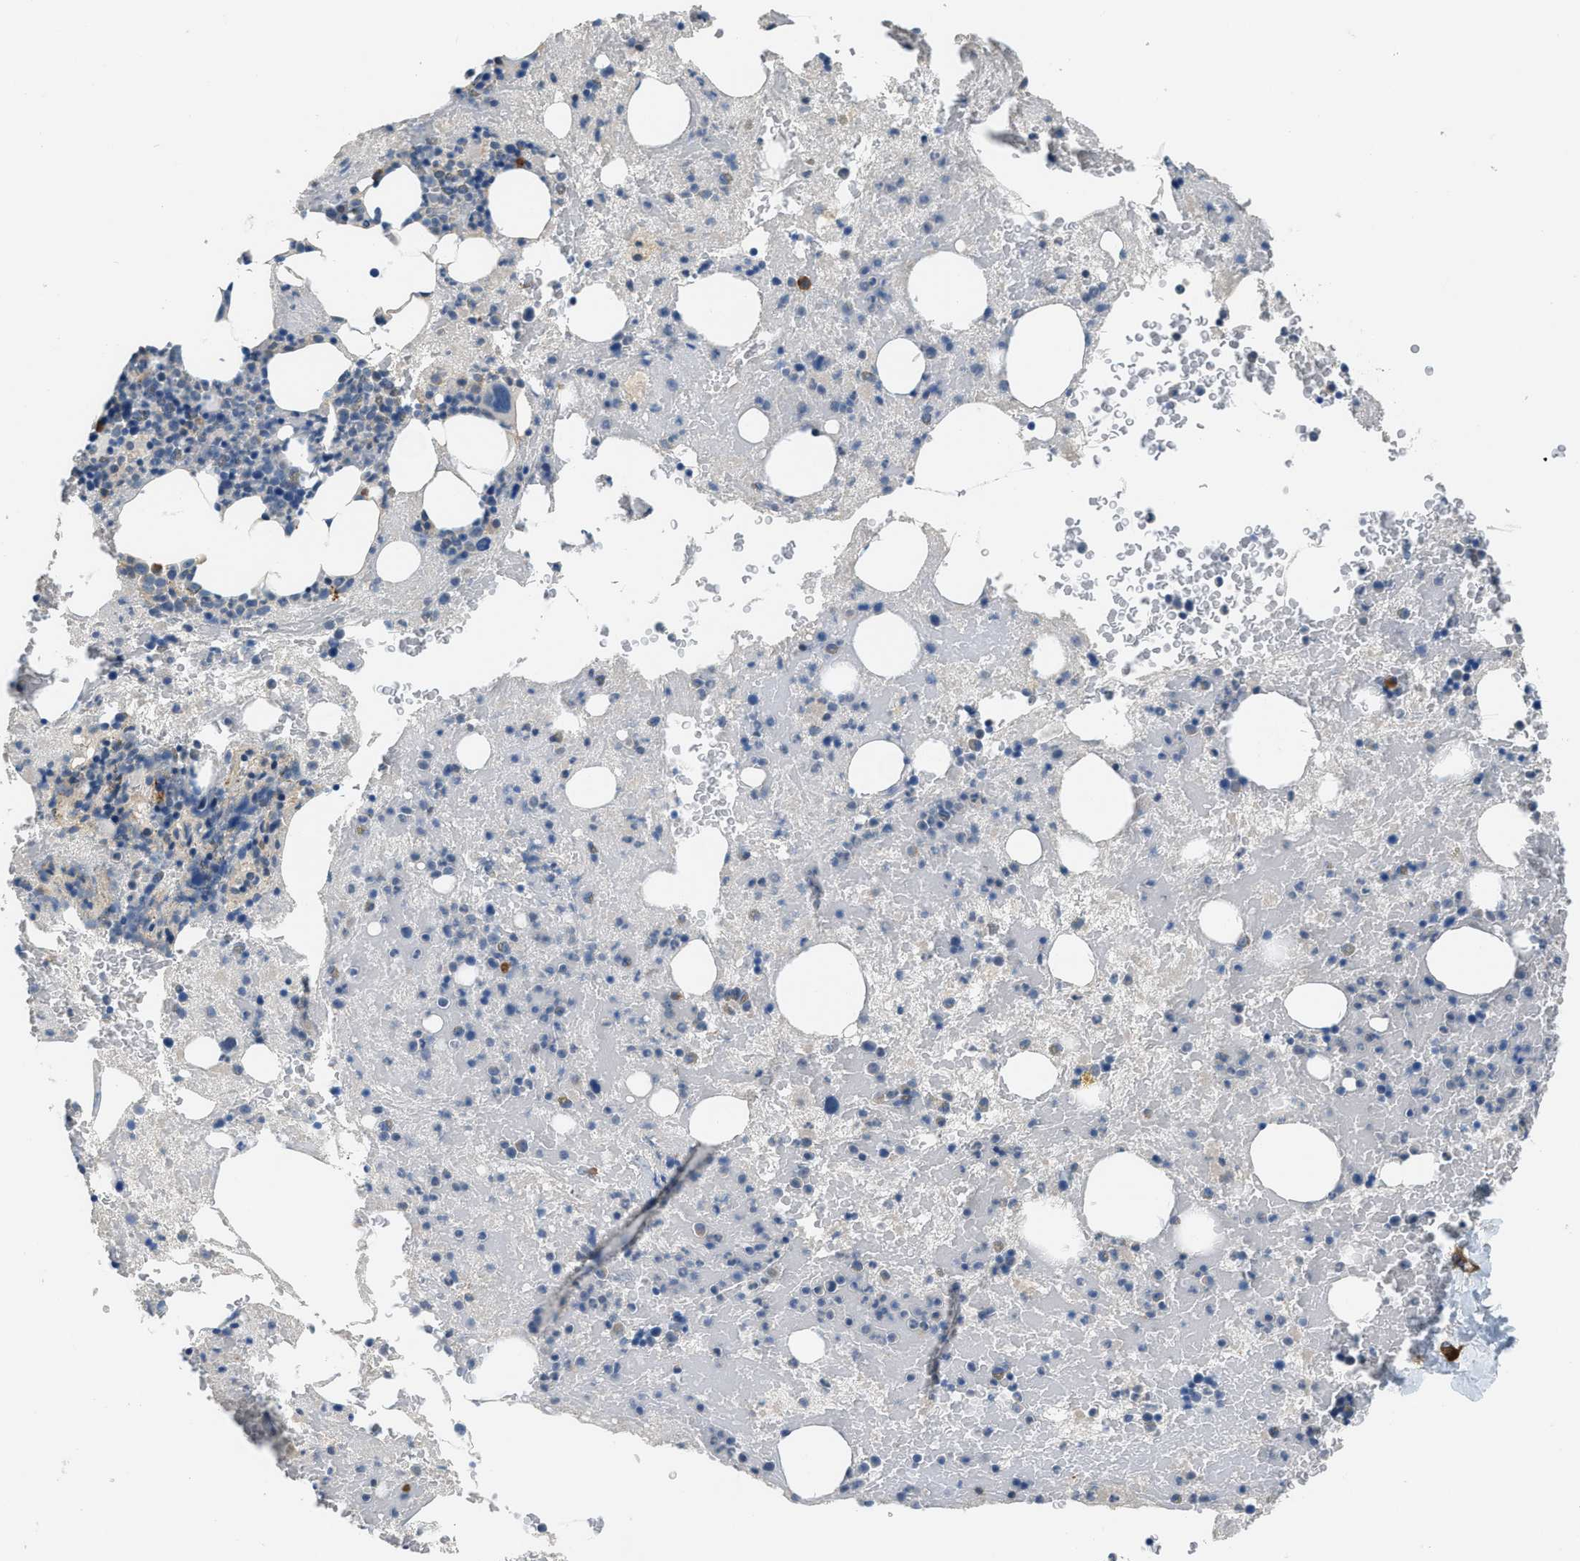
{"staining": {"intensity": "moderate", "quantity": "<25%", "location": "cytoplasmic/membranous"}, "tissue": "bone marrow", "cell_type": "Hematopoietic cells", "image_type": "normal", "snomed": [{"axis": "morphology", "description": "Normal tissue, NOS"}, {"axis": "morphology", "description": "Inflammation, NOS"}, {"axis": "topography", "description": "Bone marrow"}], "caption": "A low amount of moderate cytoplasmic/membranous staining is present in approximately <25% of hematopoietic cells in benign bone marrow.", "gene": "TMEM154", "patient": {"sex": "male", "age": 63}}